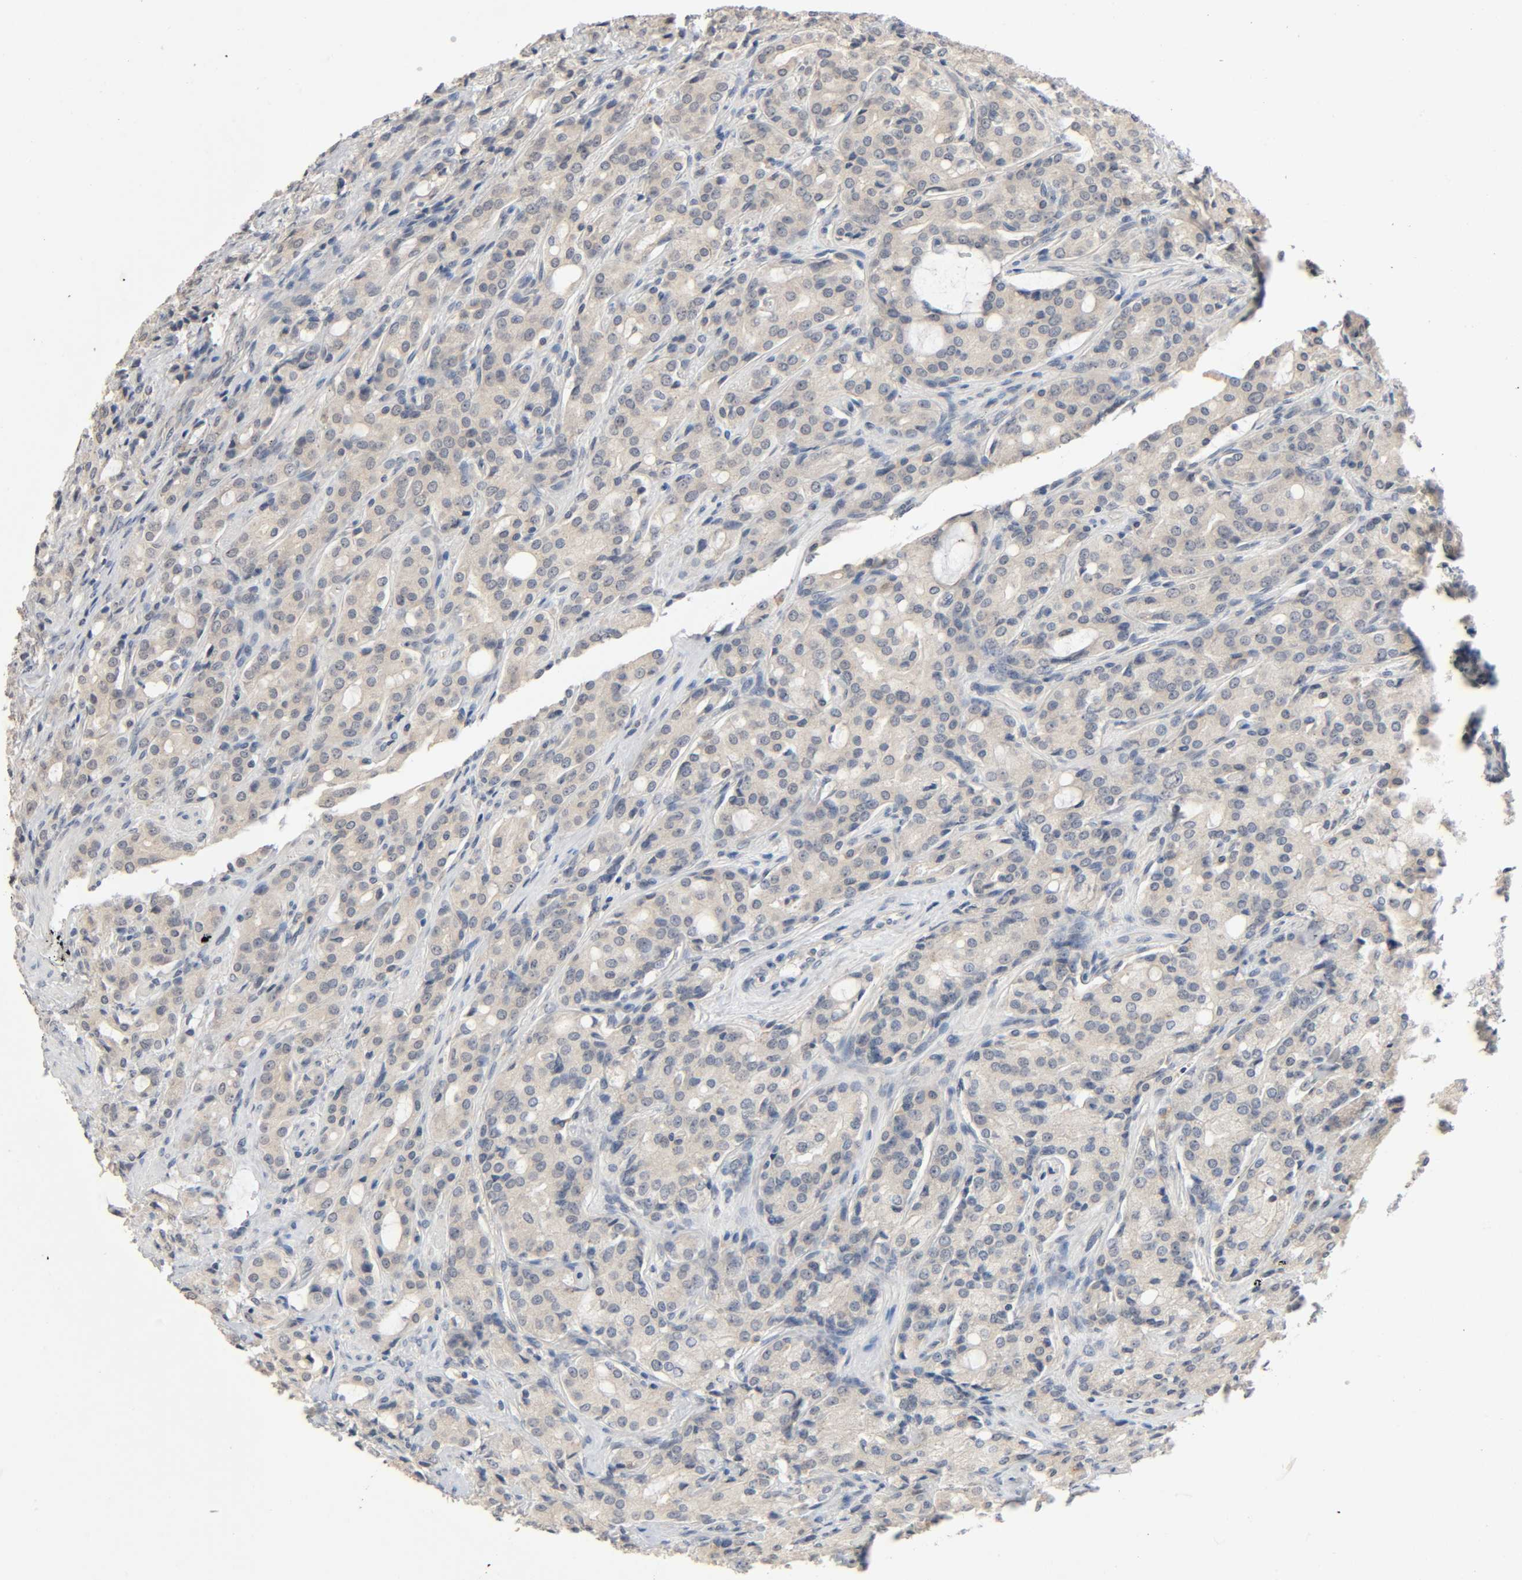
{"staining": {"intensity": "negative", "quantity": "none", "location": "none"}, "tissue": "prostate cancer", "cell_type": "Tumor cells", "image_type": "cancer", "snomed": [{"axis": "morphology", "description": "Adenocarcinoma, High grade"}, {"axis": "topography", "description": "Prostate"}], "caption": "Tumor cells are negative for protein expression in human high-grade adenocarcinoma (prostate).", "gene": "MAGEA8", "patient": {"sex": "male", "age": 72}}